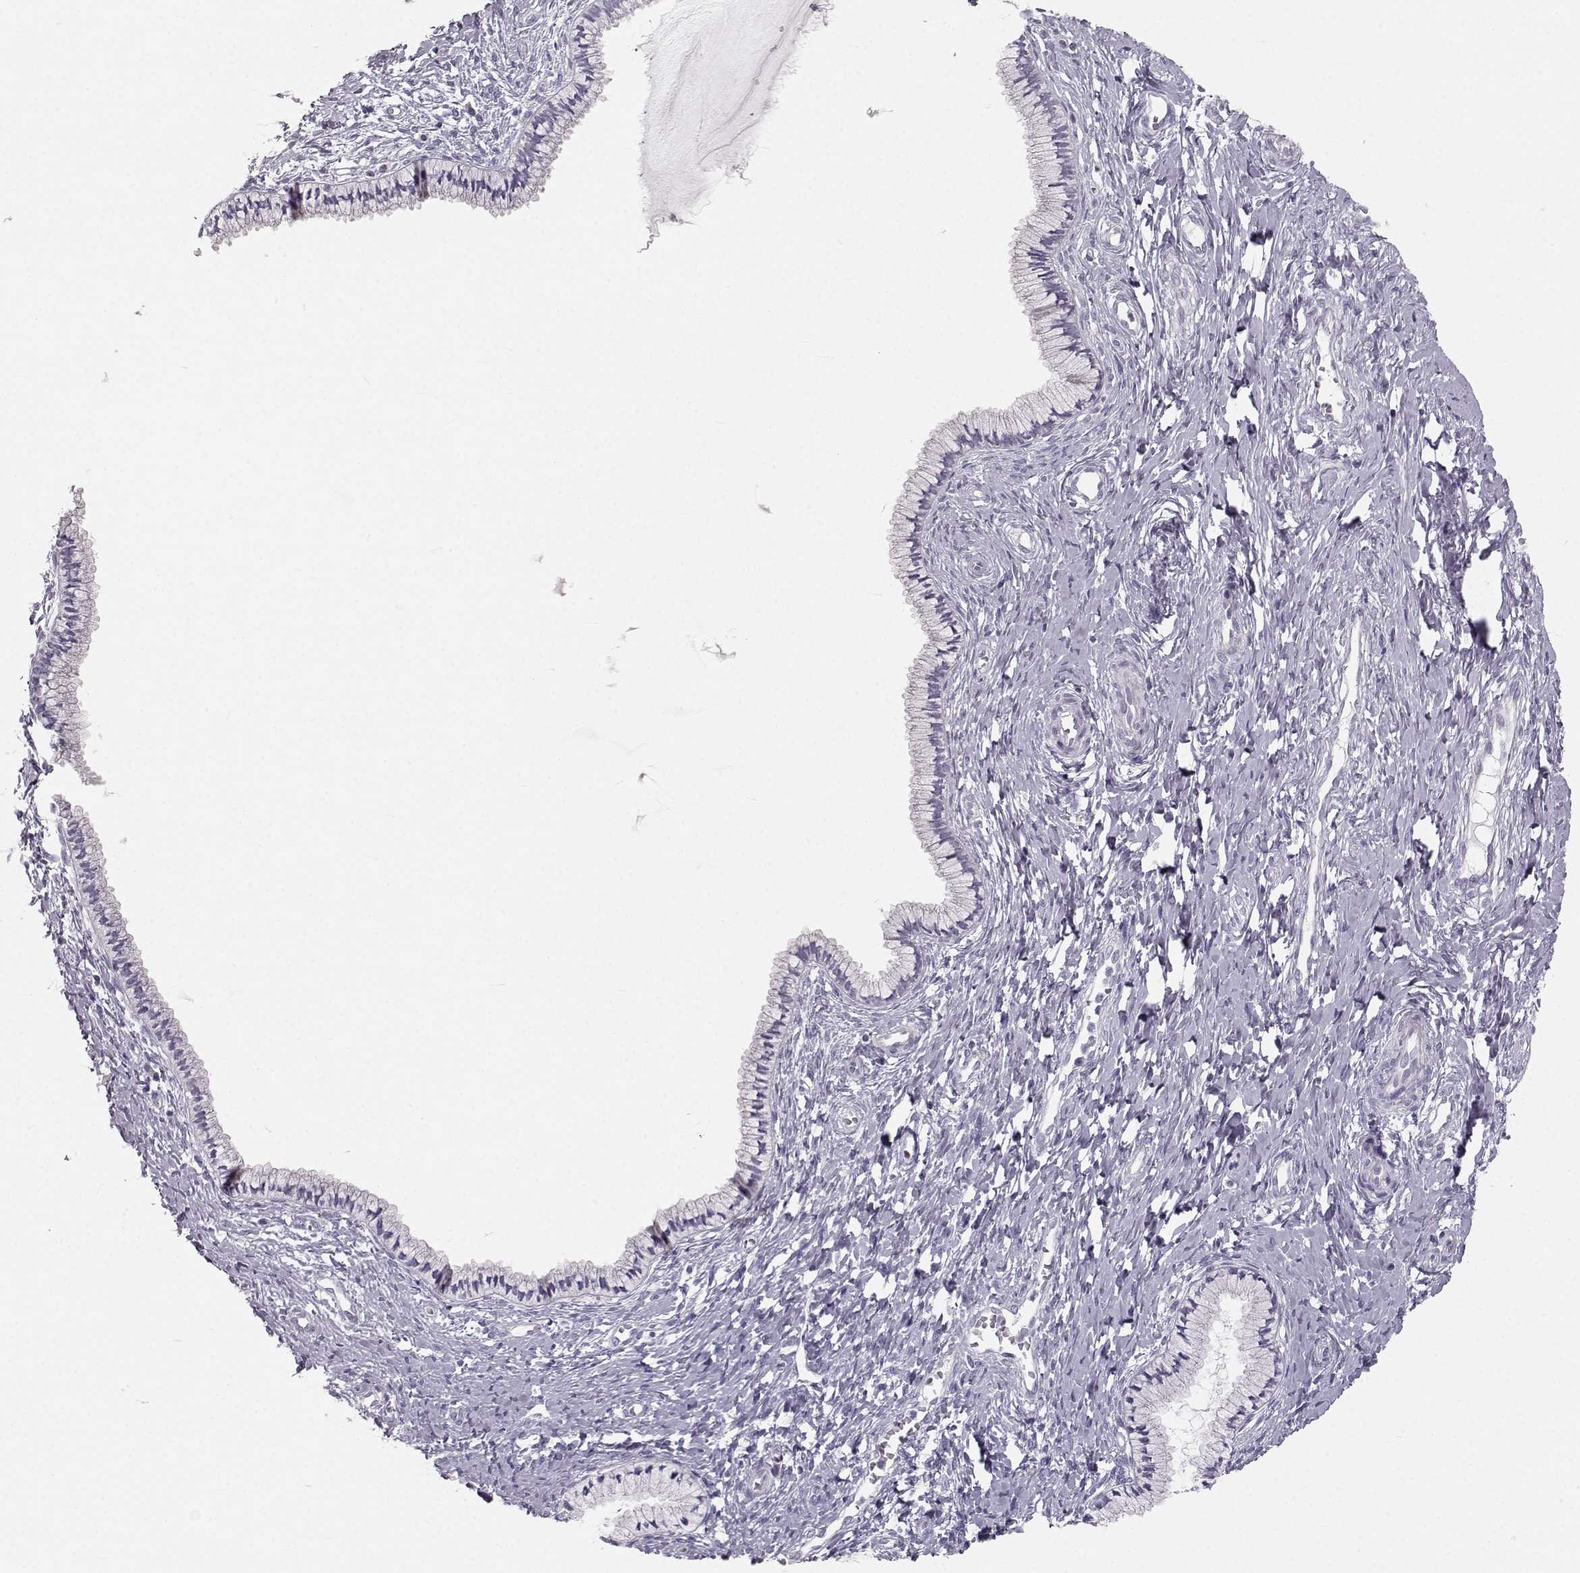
{"staining": {"intensity": "negative", "quantity": "none", "location": "none"}, "tissue": "cervix", "cell_type": "Glandular cells", "image_type": "normal", "snomed": [{"axis": "morphology", "description": "Normal tissue, NOS"}, {"axis": "topography", "description": "Cervix"}], "caption": "Immunohistochemistry photomicrograph of unremarkable cervix: cervix stained with DAB (3,3'-diaminobenzidine) shows no significant protein positivity in glandular cells.", "gene": "OIP5", "patient": {"sex": "female", "age": 40}}